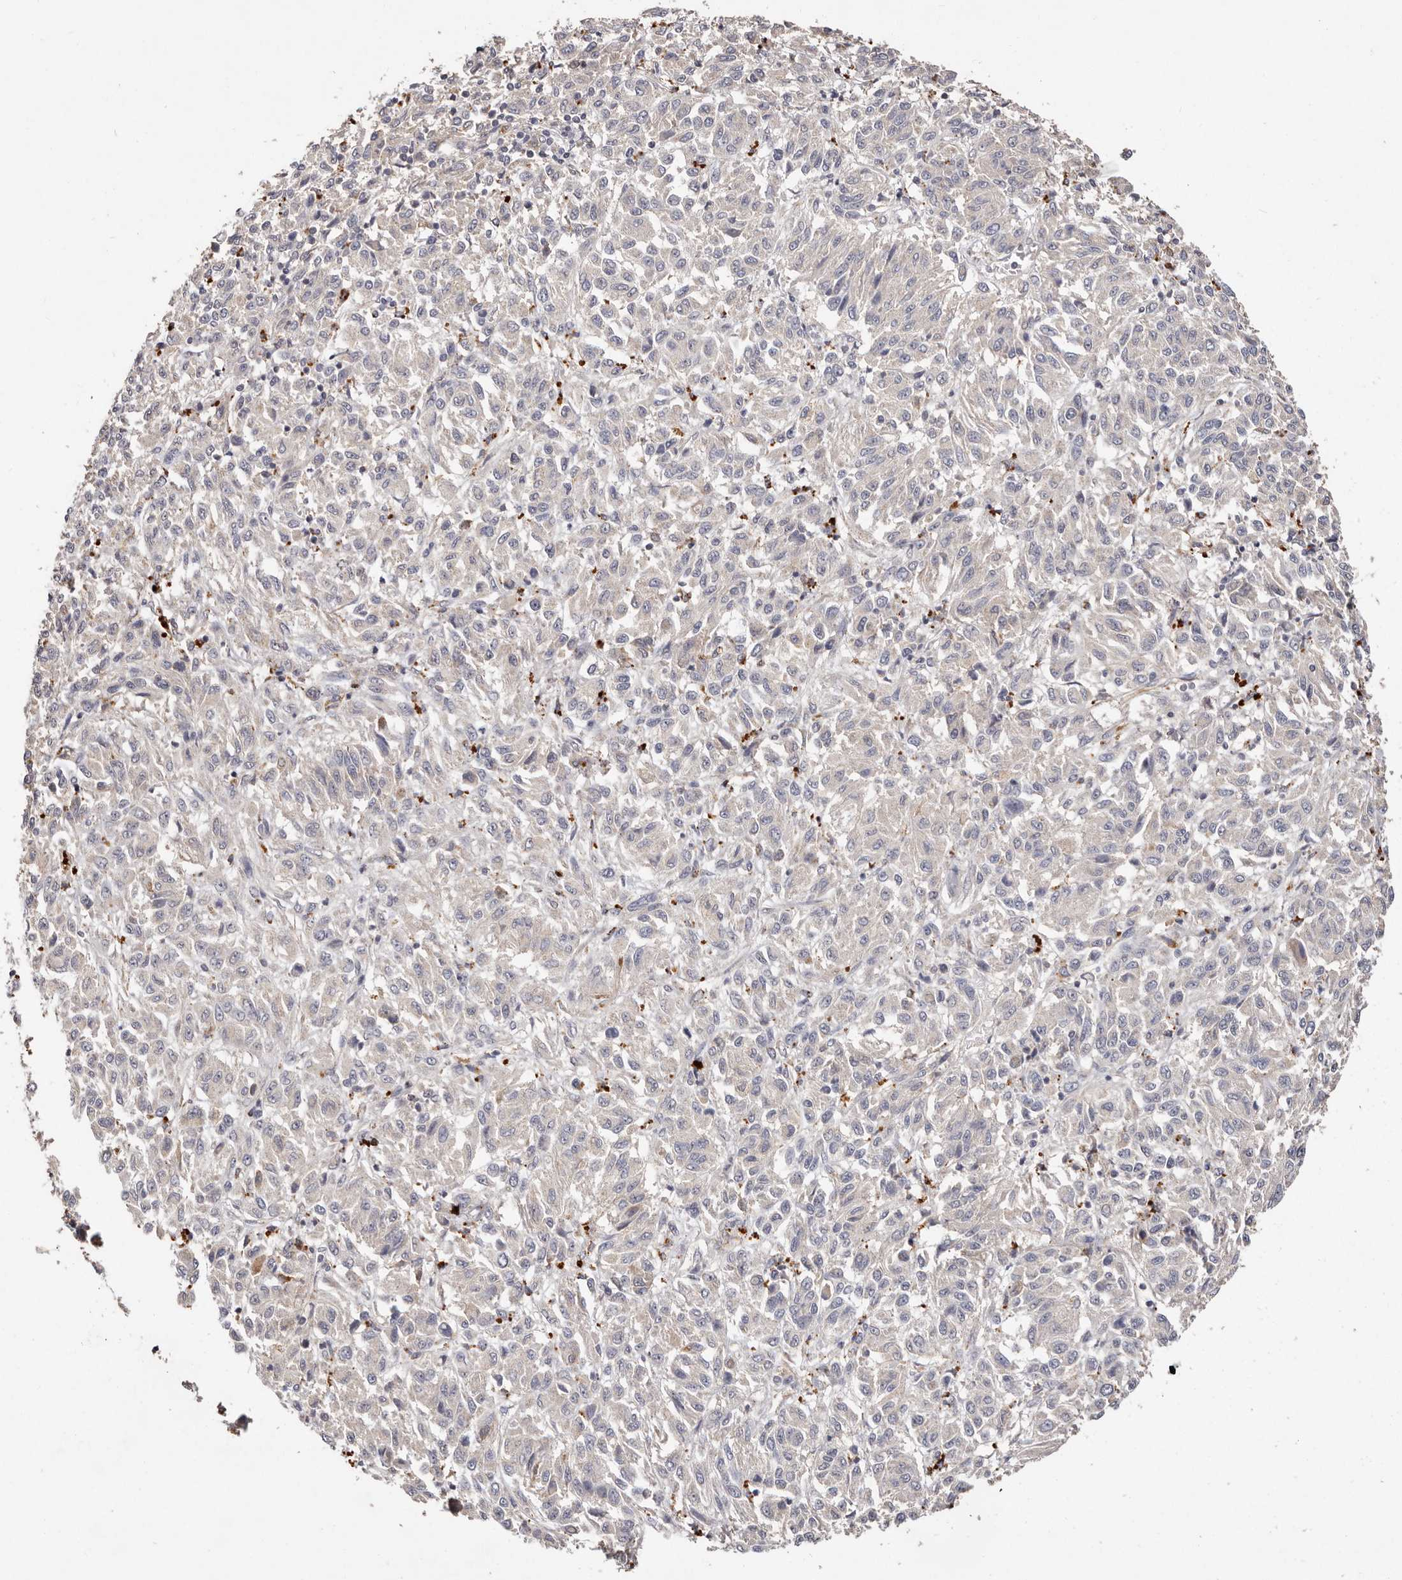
{"staining": {"intensity": "negative", "quantity": "none", "location": "none"}, "tissue": "melanoma", "cell_type": "Tumor cells", "image_type": "cancer", "snomed": [{"axis": "morphology", "description": "Malignant melanoma, Metastatic site"}, {"axis": "topography", "description": "Lung"}], "caption": "A high-resolution micrograph shows IHC staining of malignant melanoma (metastatic site), which reveals no significant expression in tumor cells.", "gene": "THBS3", "patient": {"sex": "male", "age": 64}}